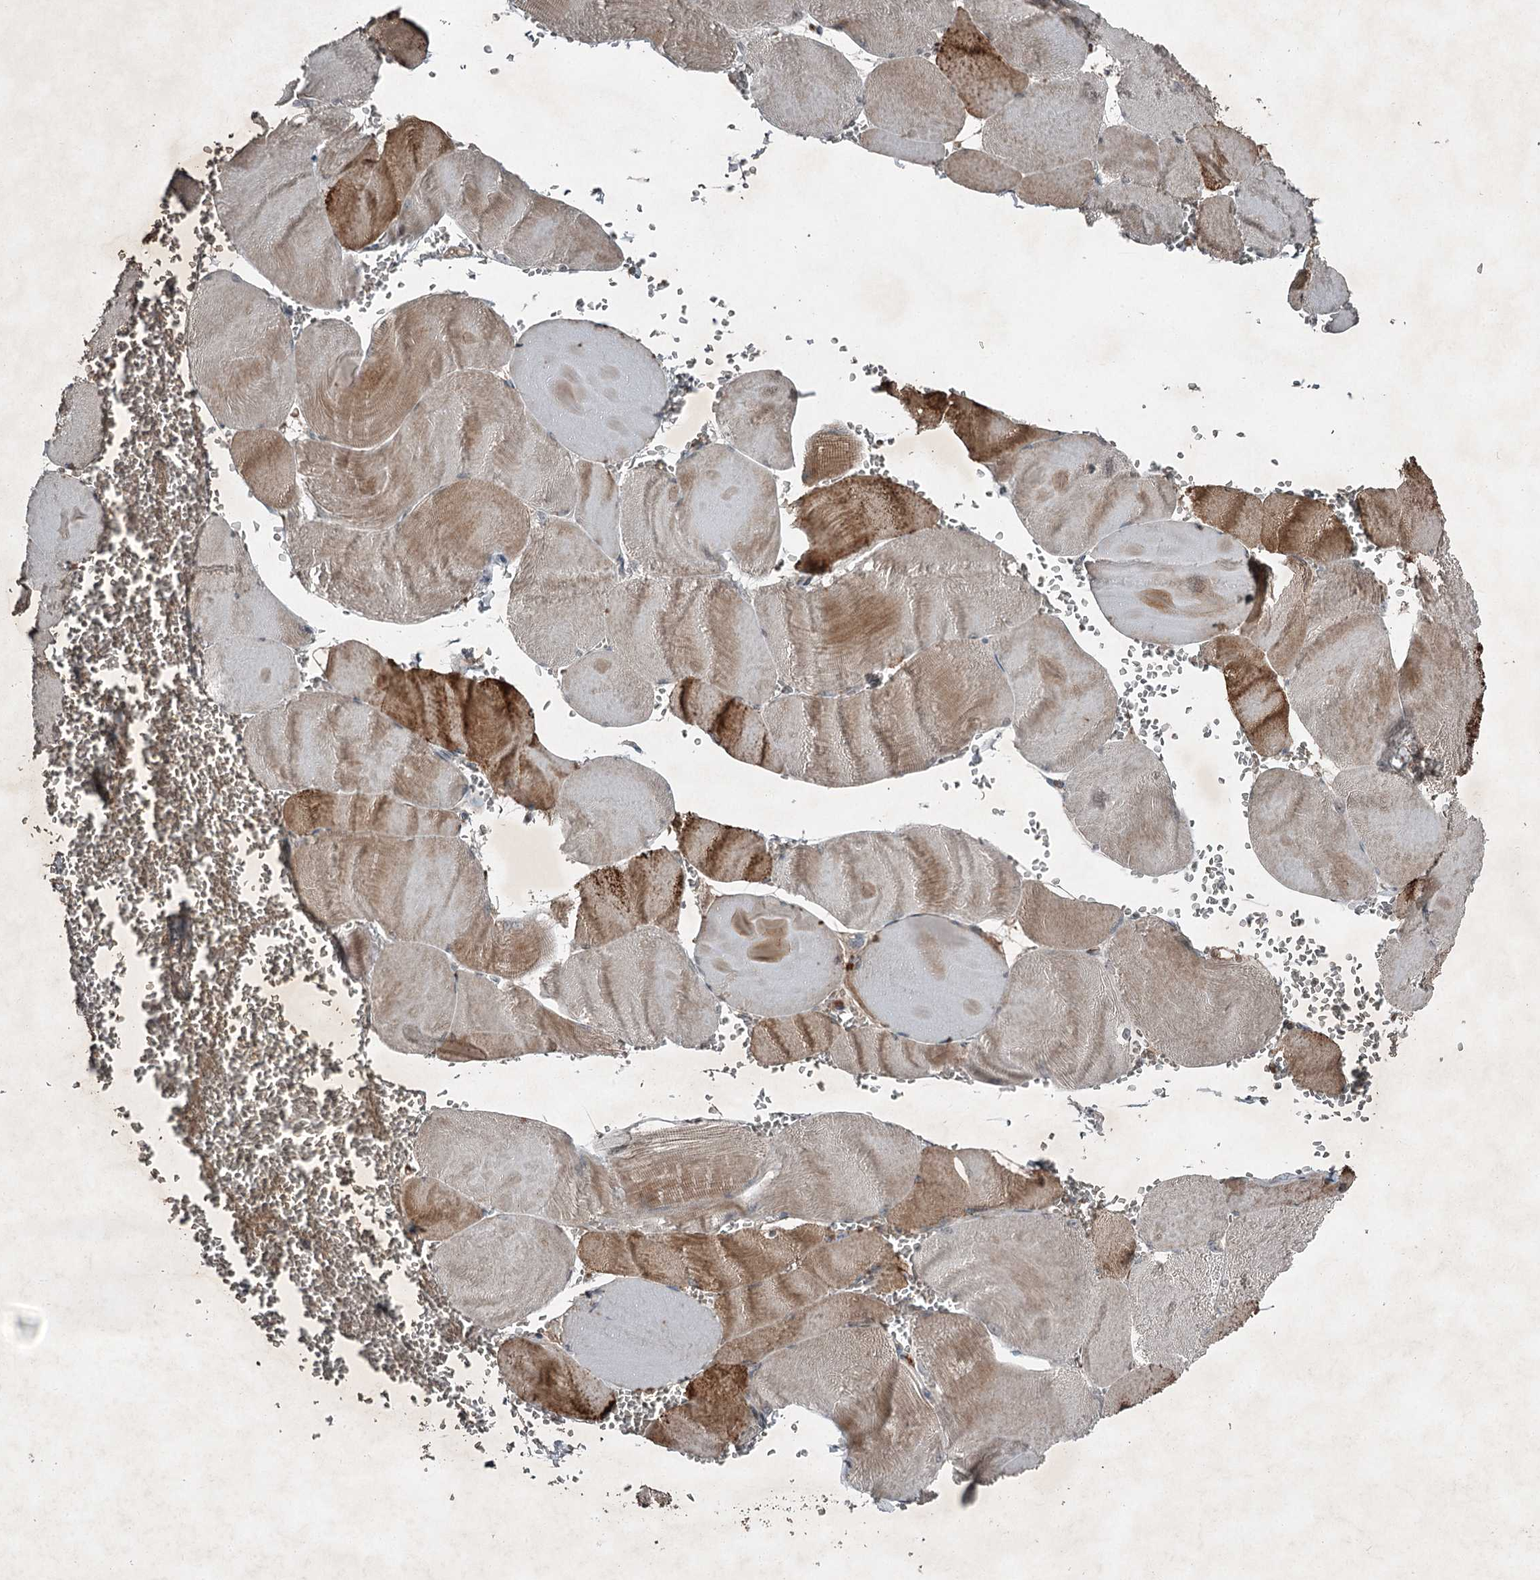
{"staining": {"intensity": "strong", "quantity": "<25%", "location": "cytoplasmic/membranous"}, "tissue": "skeletal muscle", "cell_type": "Myocytes", "image_type": "normal", "snomed": [{"axis": "morphology", "description": "Normal tissue, NOS"}, {"axis": "morphology", "description": "Basal cell carcinoma"}, {"axis": "topography", "description": "Skeletal muscle"}], "caption": "Normal skeletal muscle displays strong cytoplasmic/membranous positivity in approximately <25% of myocytes.", "gene": "SLC39A8", "patient": {"sex": "female", "age": 64}}